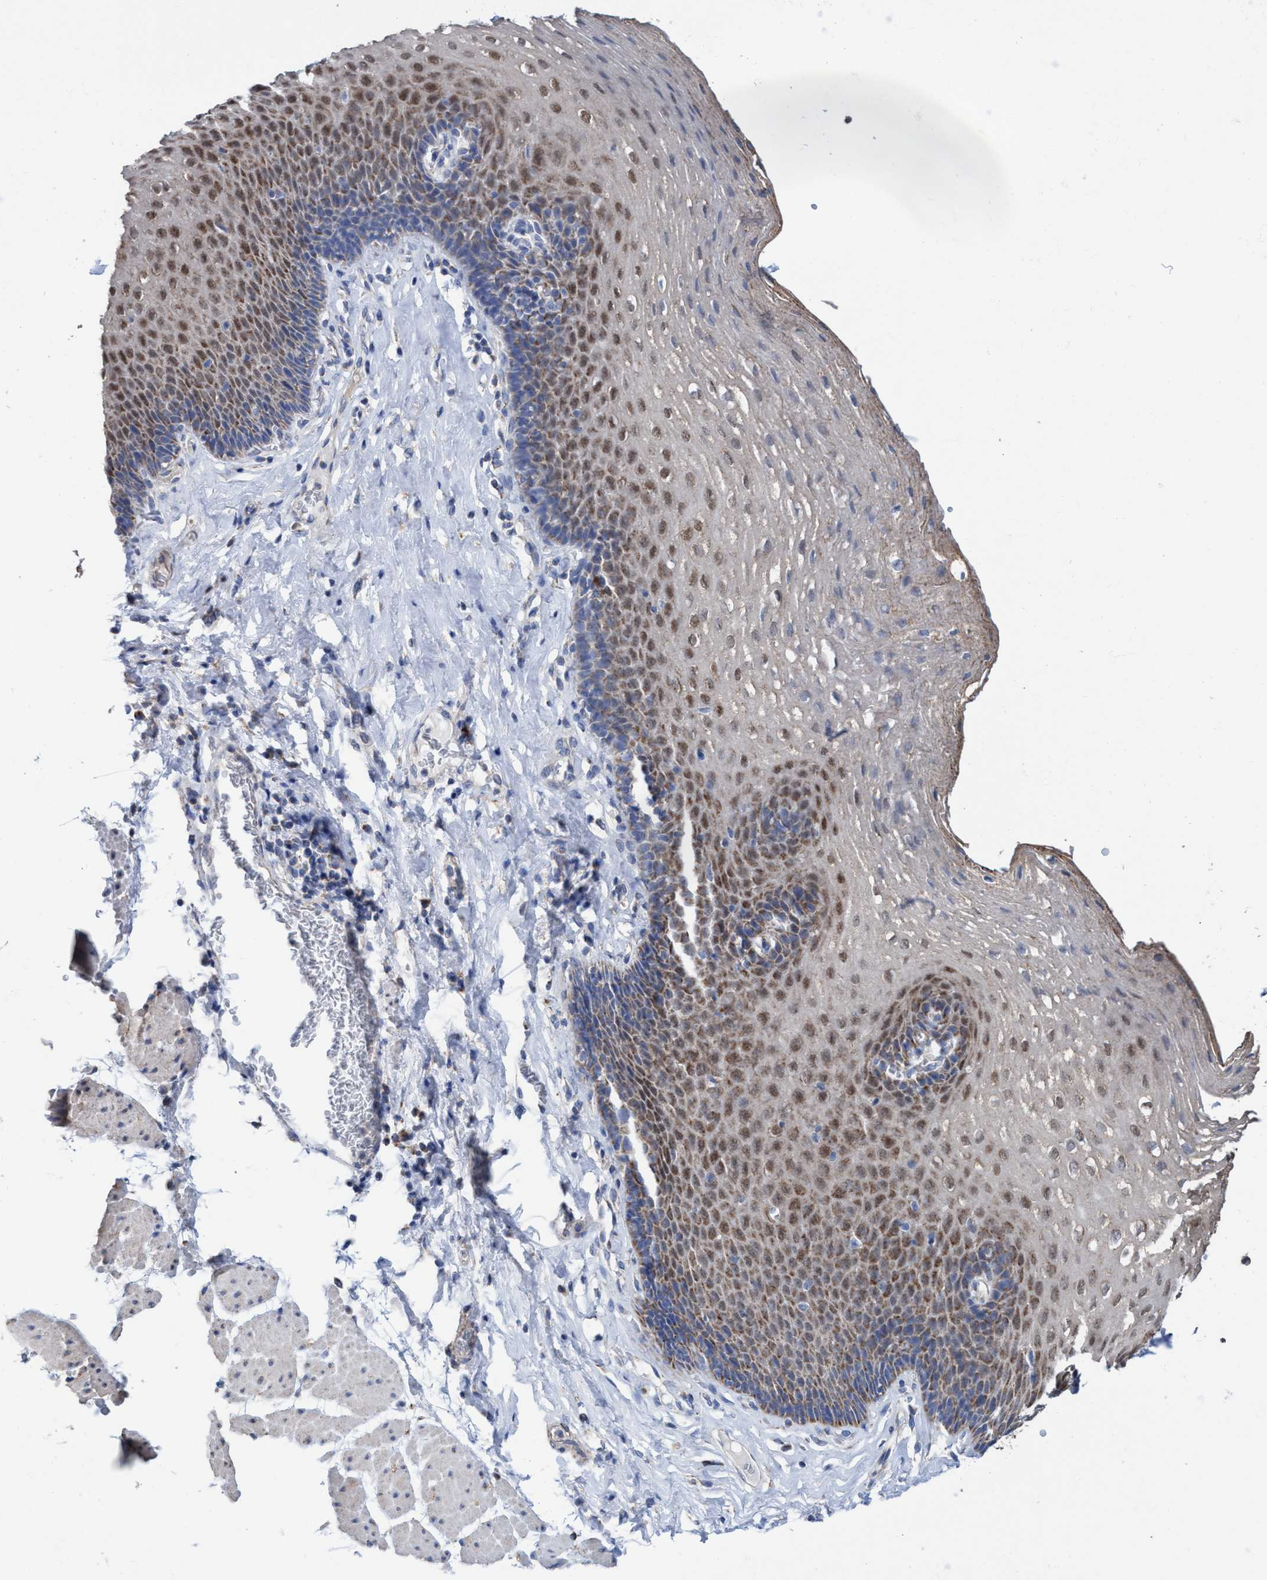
{"staining": {"intensity": "moderate", "quantity": "25%-75%", "location": "cytoplasmic/membranous"}, "tissue": "esophagus", "cell_type": "Squamous epithelial cells", "image_type": "normal", "snomed": [{"axis": "morphology", "description": "Normal tissue, NOS"}, {"axis": "topography", "description": "Esophagus"}], "caption": "Moderate cytoplasmic/membranous staining for a protein is seen in approximately 25%-75% of squamous epithelial cells of benign esophagus using IHC.", "gene": "ZNF750", "patient": {"sex": "female", "age": 66}}